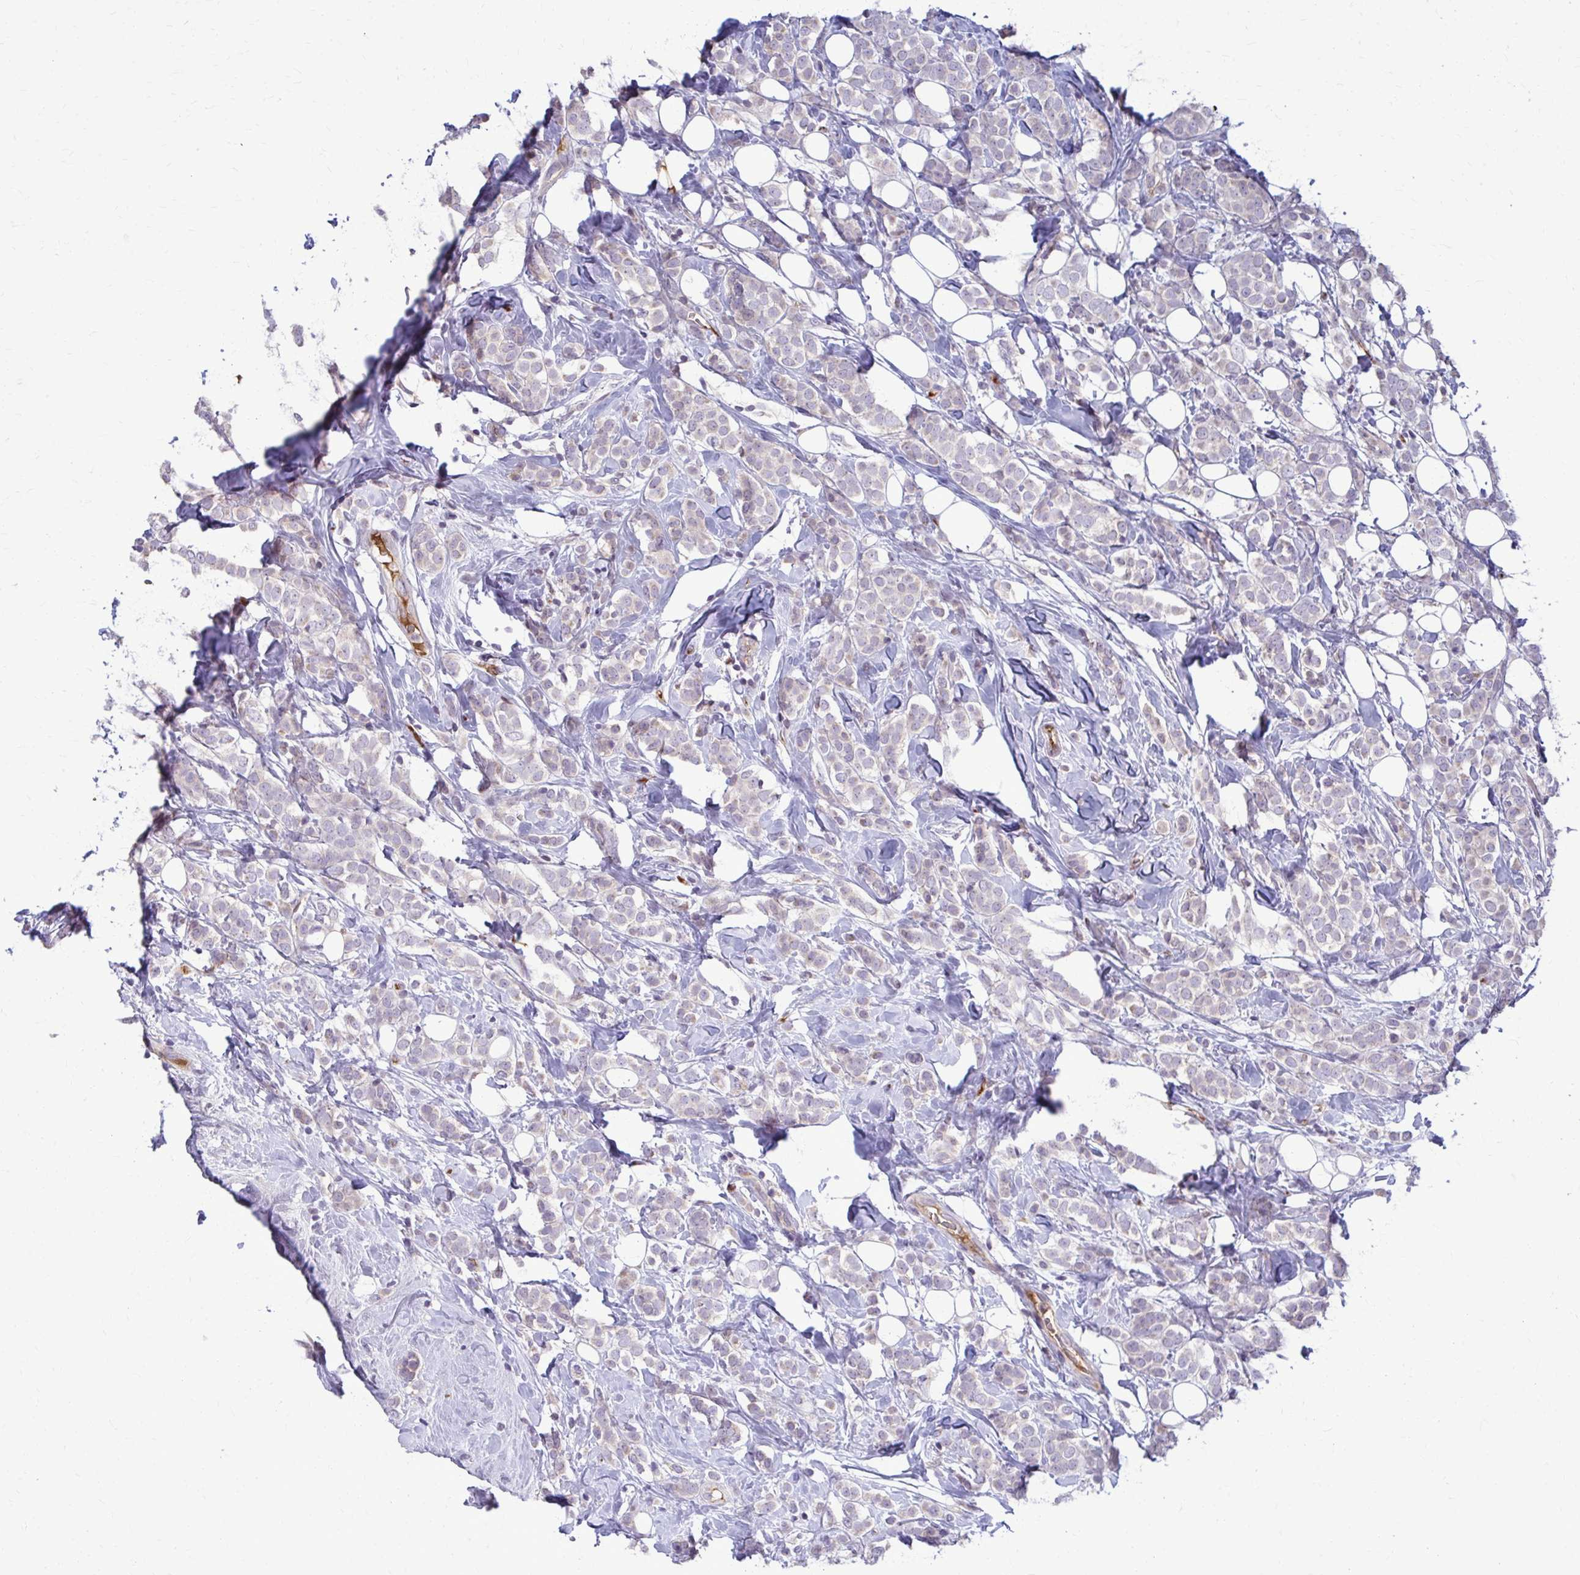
{"staining": {"intensity": "negative", "quantity": "none", "location": "none"}, "tissue": "breast cancer", "cell_type": "Tumor cells", "image_type": "cancer", "snomed": [{"axis": "morphology", "description": "Lobular carcinoma"}, {"axis": "topography", "description": "Breast"}], "caption": "Tumor cells show no significant protein positivity in breast lobular carcinoma.", "gene": "MCRIP2", "patient": {"sex": "female", "age": 49}}